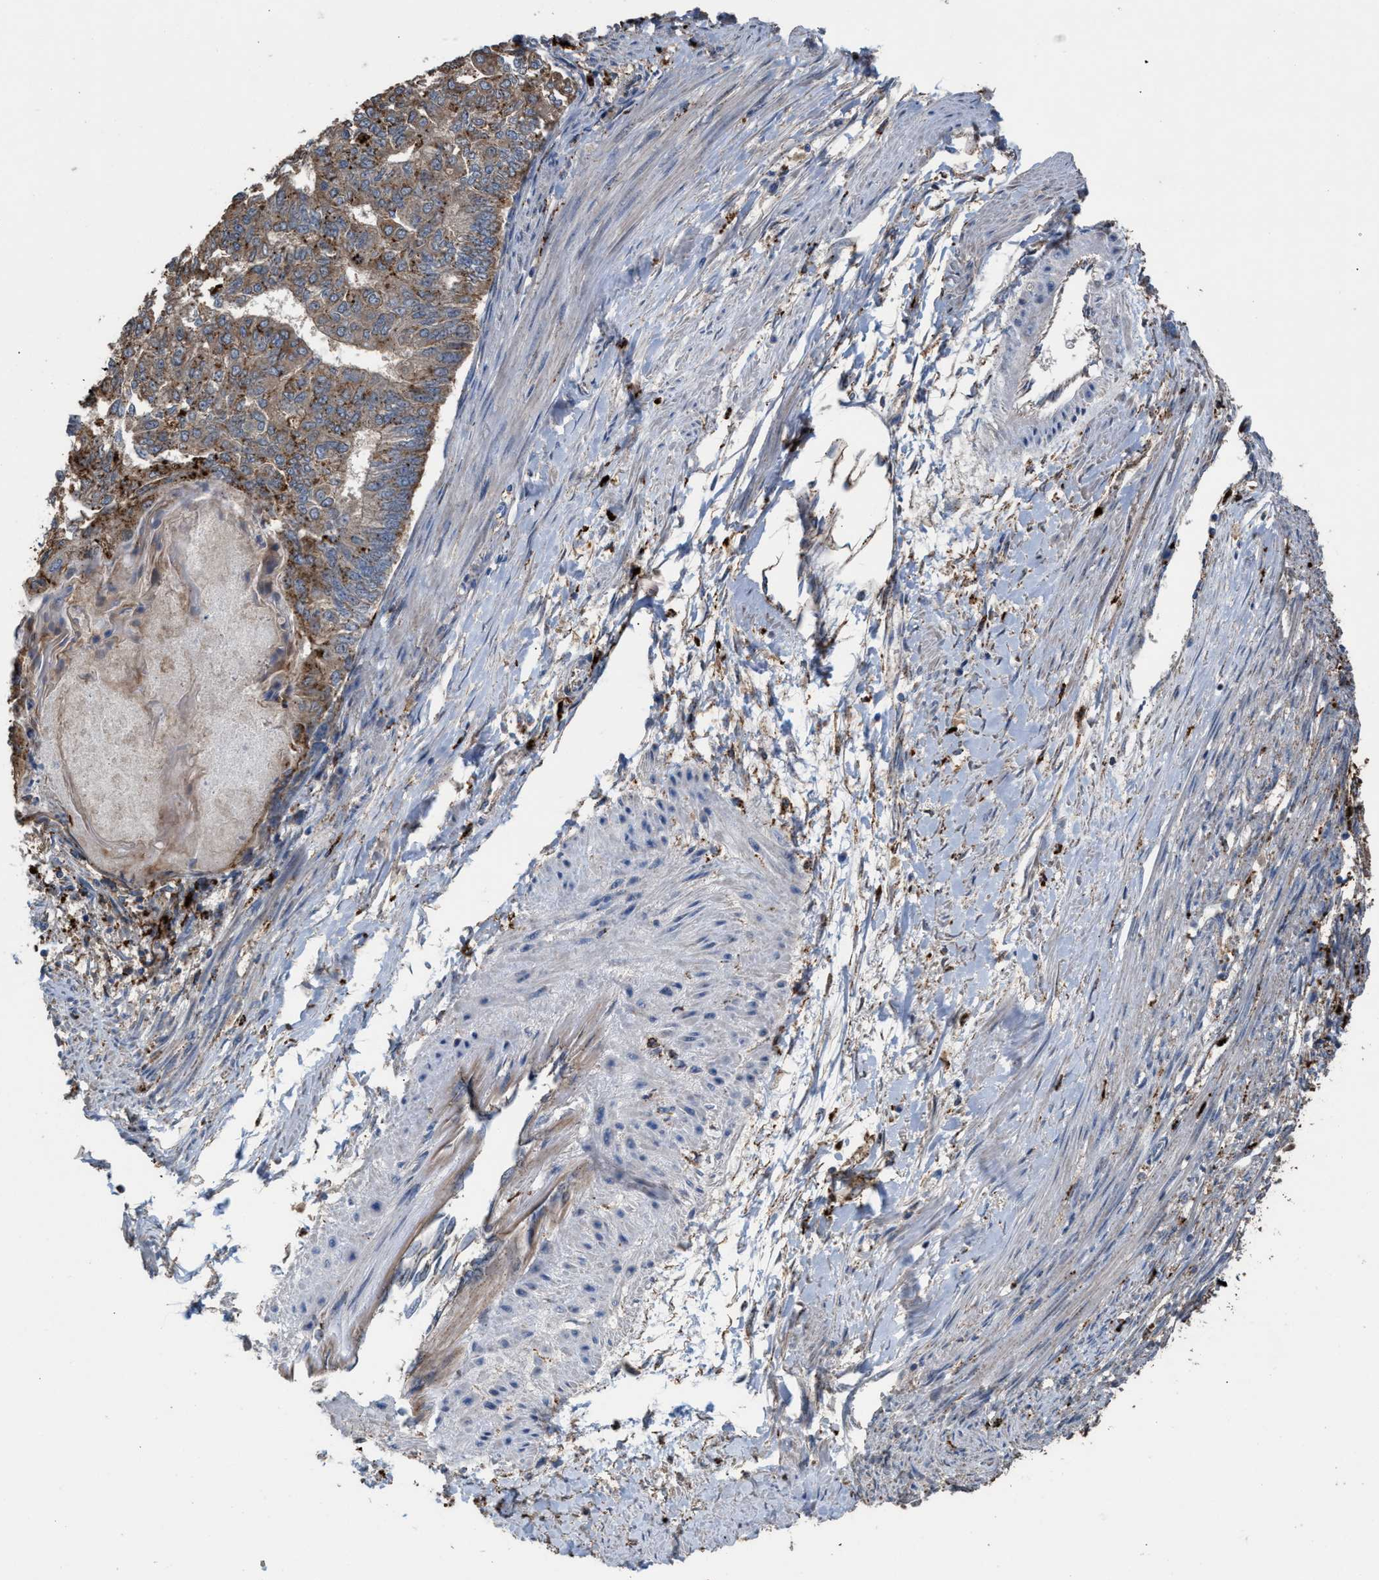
{"staining": {"intensity": "moderate", "quantity": ">75%", "location": "cytoplasmic/membranous"}, "tissue": "endometrial cancer", "cell_type": "Tumor cells", "image_type": "cancer", "snomed": [{"axis": "morphology", "description": "Adenocarcinoma, NOS"}, {"axis": "topography", "description": "Endometrium"}], "caption": "High-magnification brightfield microscopy of endometrial cancer (adenocarcinoma) stained with DAB (3,3'-diaminobenzidine) (brown) and counterstained with hematoxylin (blue). tumor cells exhibit moderate cytoplasmic/membranous positivity is seen in about>75% of cells. (IHC, brightfield microscopy, high magnification).", "gene": "ELMO3", "patient": {"sex": "female", "age": 32}}